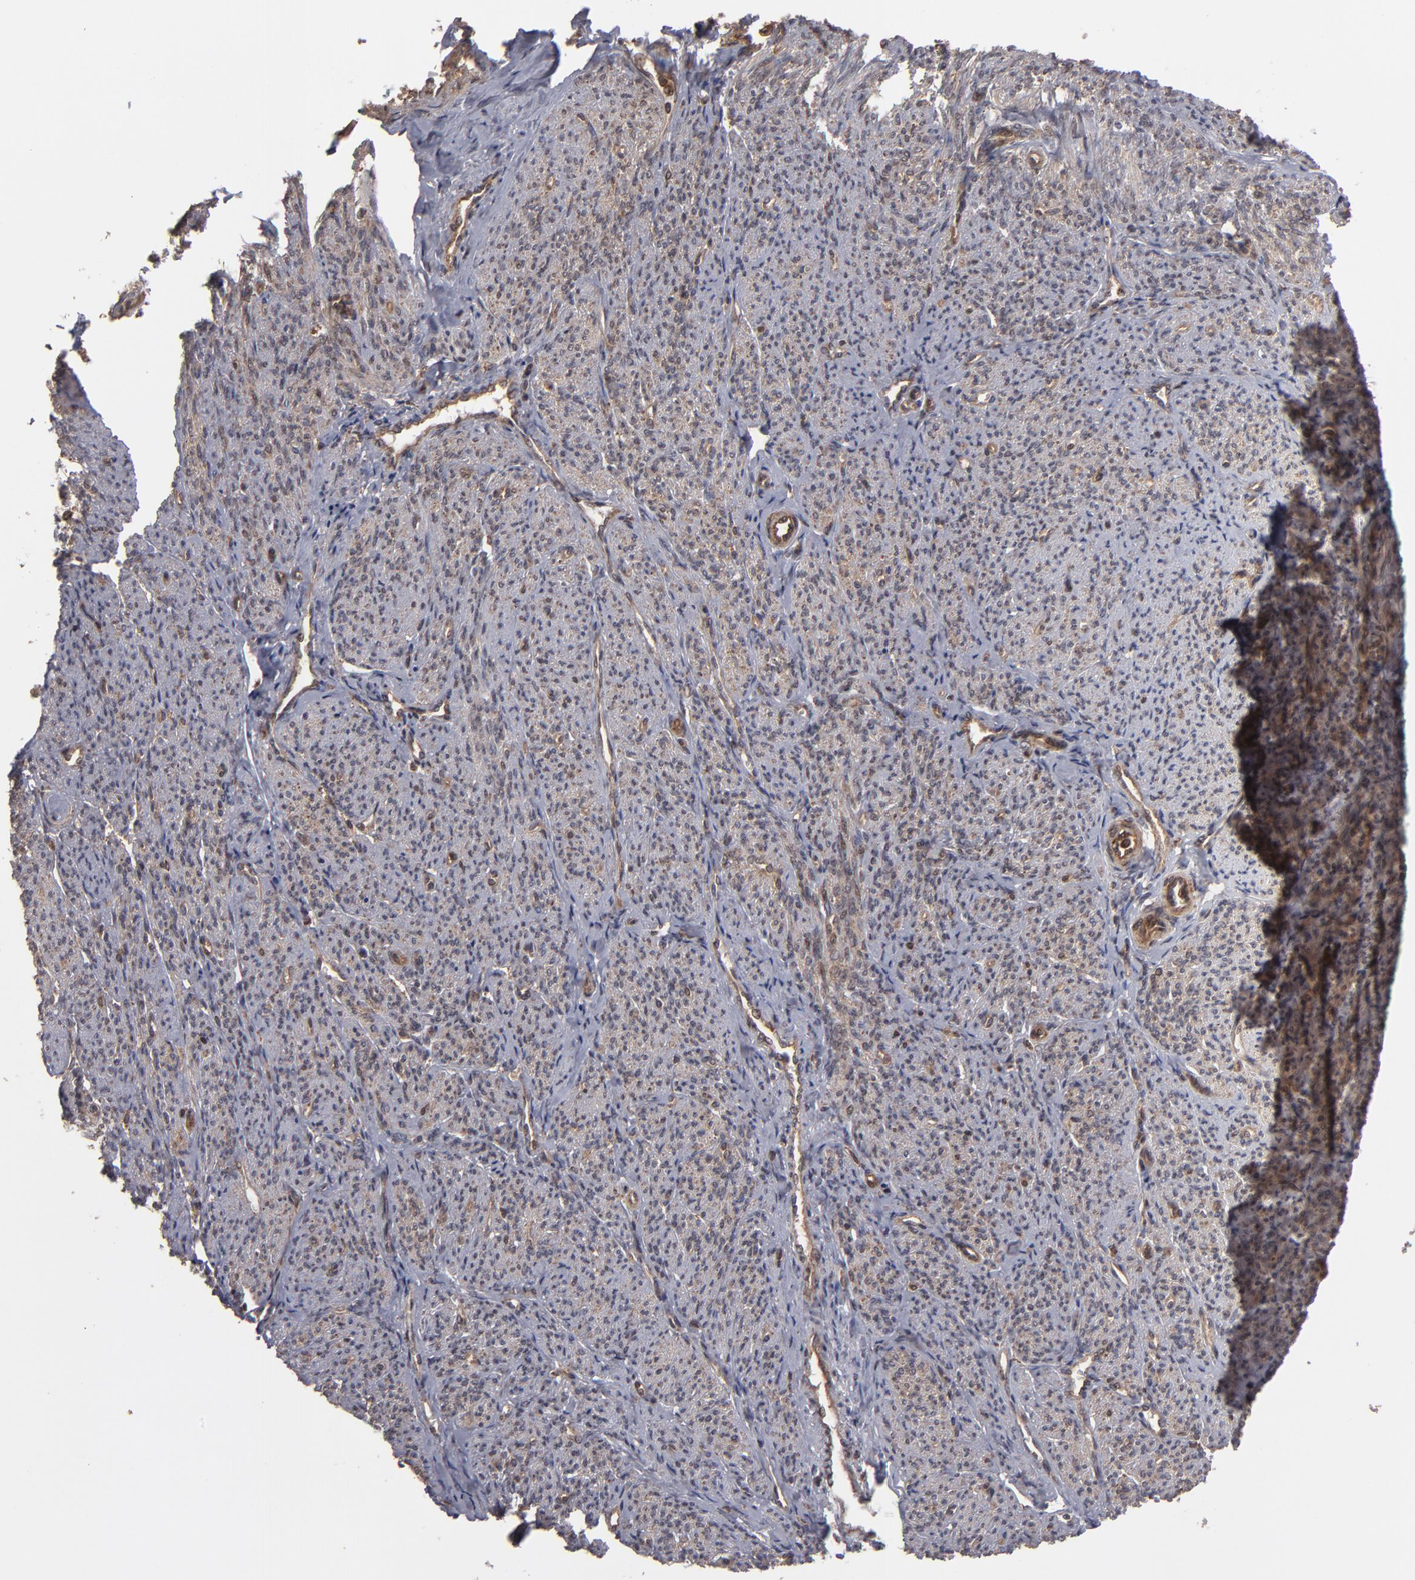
{"staining": {"intensity": "weak", "quantity": "25%-75%", "location": "cytoplasmic/membranous,nuclear"}, "tissue": "smooth muscle", "cell_type": "Smooth muscle cells", "image_type": "normal", "snomed": [{"axis": "morphology", "description": "Normal tissue, NOS"}, {"axis": "topography", "description": "Smooth muscle"}], "caption": "Unremarkable smooth muscle shows weak cytoplasmic/membranous,nuclear positivity in about 25%-75% of smooth muscle cells, visualized by immunohistochemistry. (IHC, brightfield microscopy, high magnification).", "gene": "RGS6", "patient": {"sex": "female", "age": 65}}